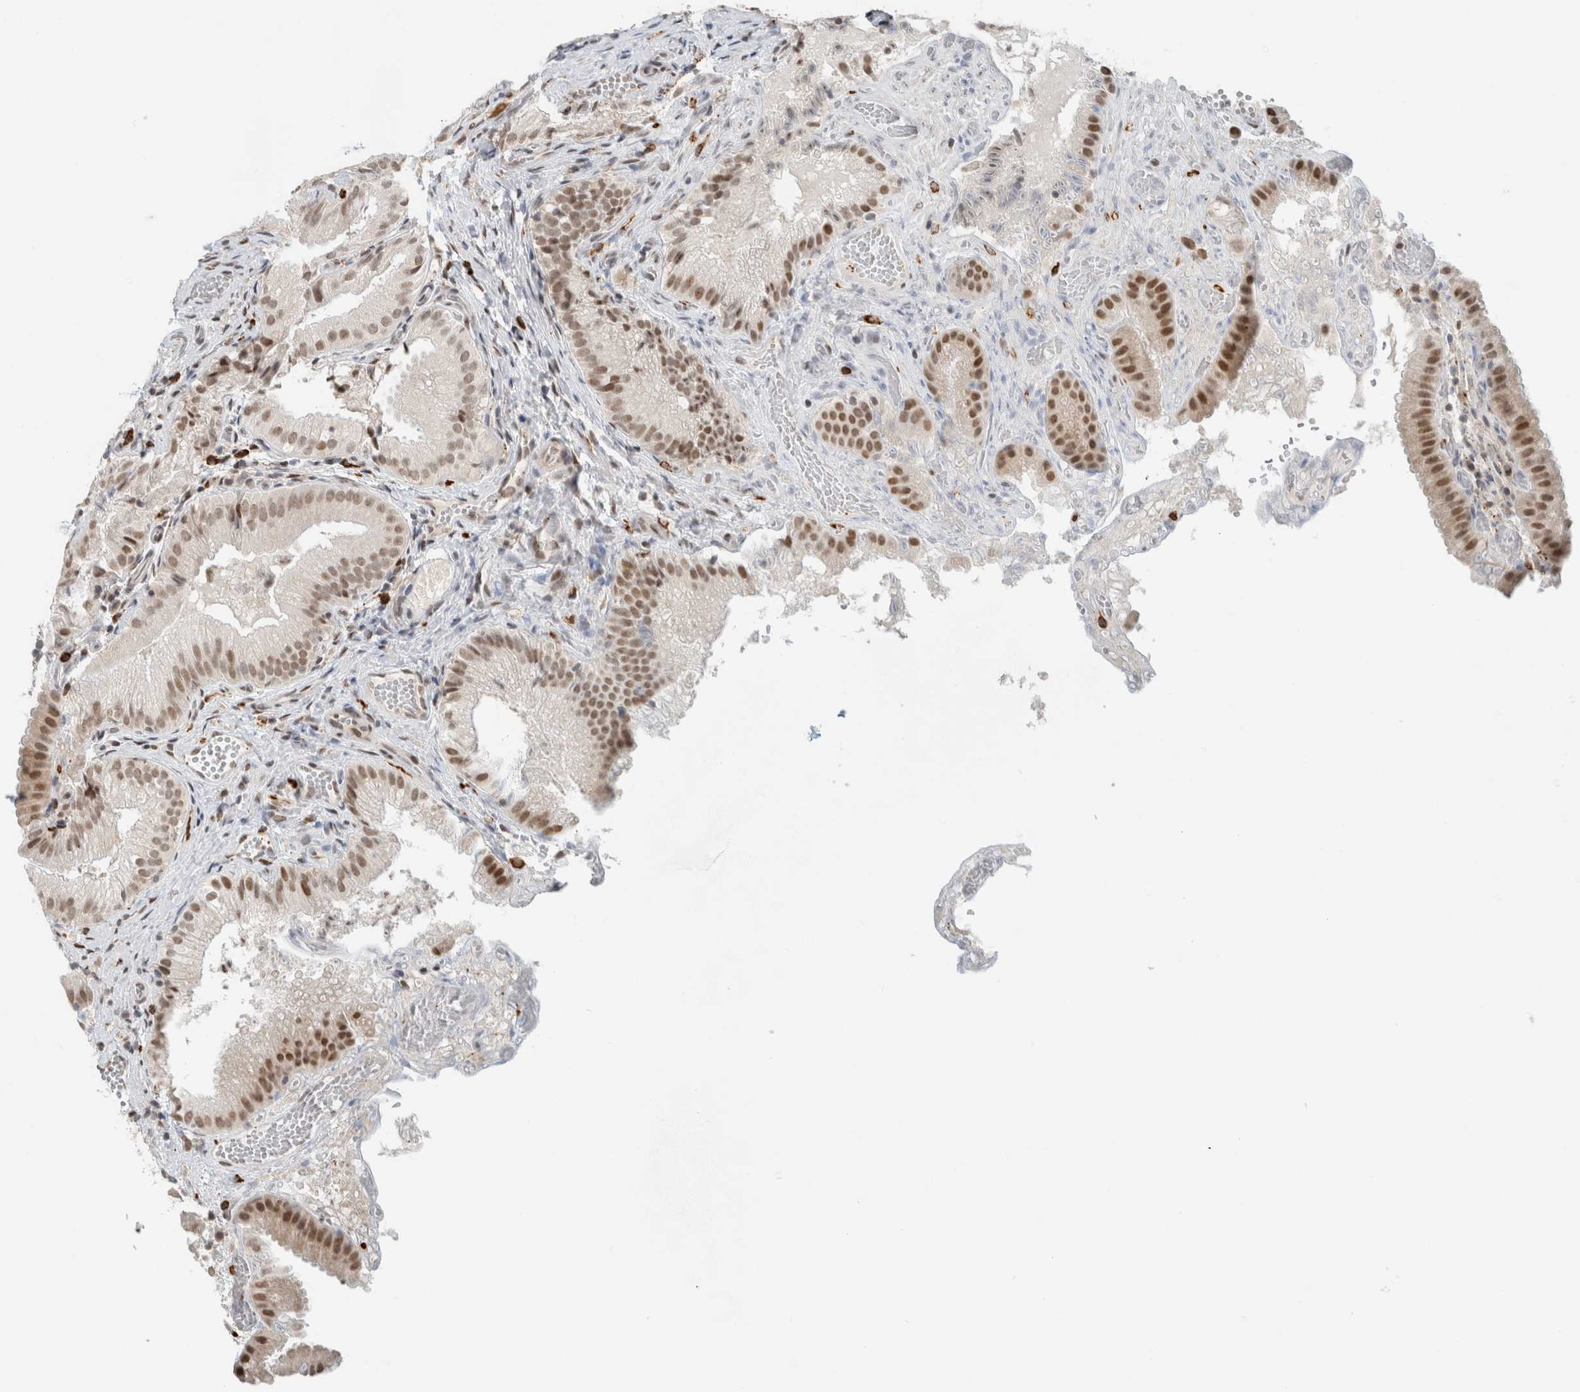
{"staining": {"intensity": "strong", "quantity": "25%-75%", "location": "nuclear"}, "tissue": "gallbladder", "cell_type": "Glandular cells", "image_type": "normal", "snomed": [{"axis": "morphology", "description": "Normal tissue, NOS"}, {"axis": "topography", "description": "Gallbladder"}], "caption": "Immunohistochemical staining of benign gallbladder exhibits 25%-75% levels of strong nuclear protein expression in about 25%-75% of glandular cells. (DAB IHC, brown staining for protein, blue staining for nuclei).", "gene": "HNRNPR", "patient": {"sex": "female", "age": 30}}